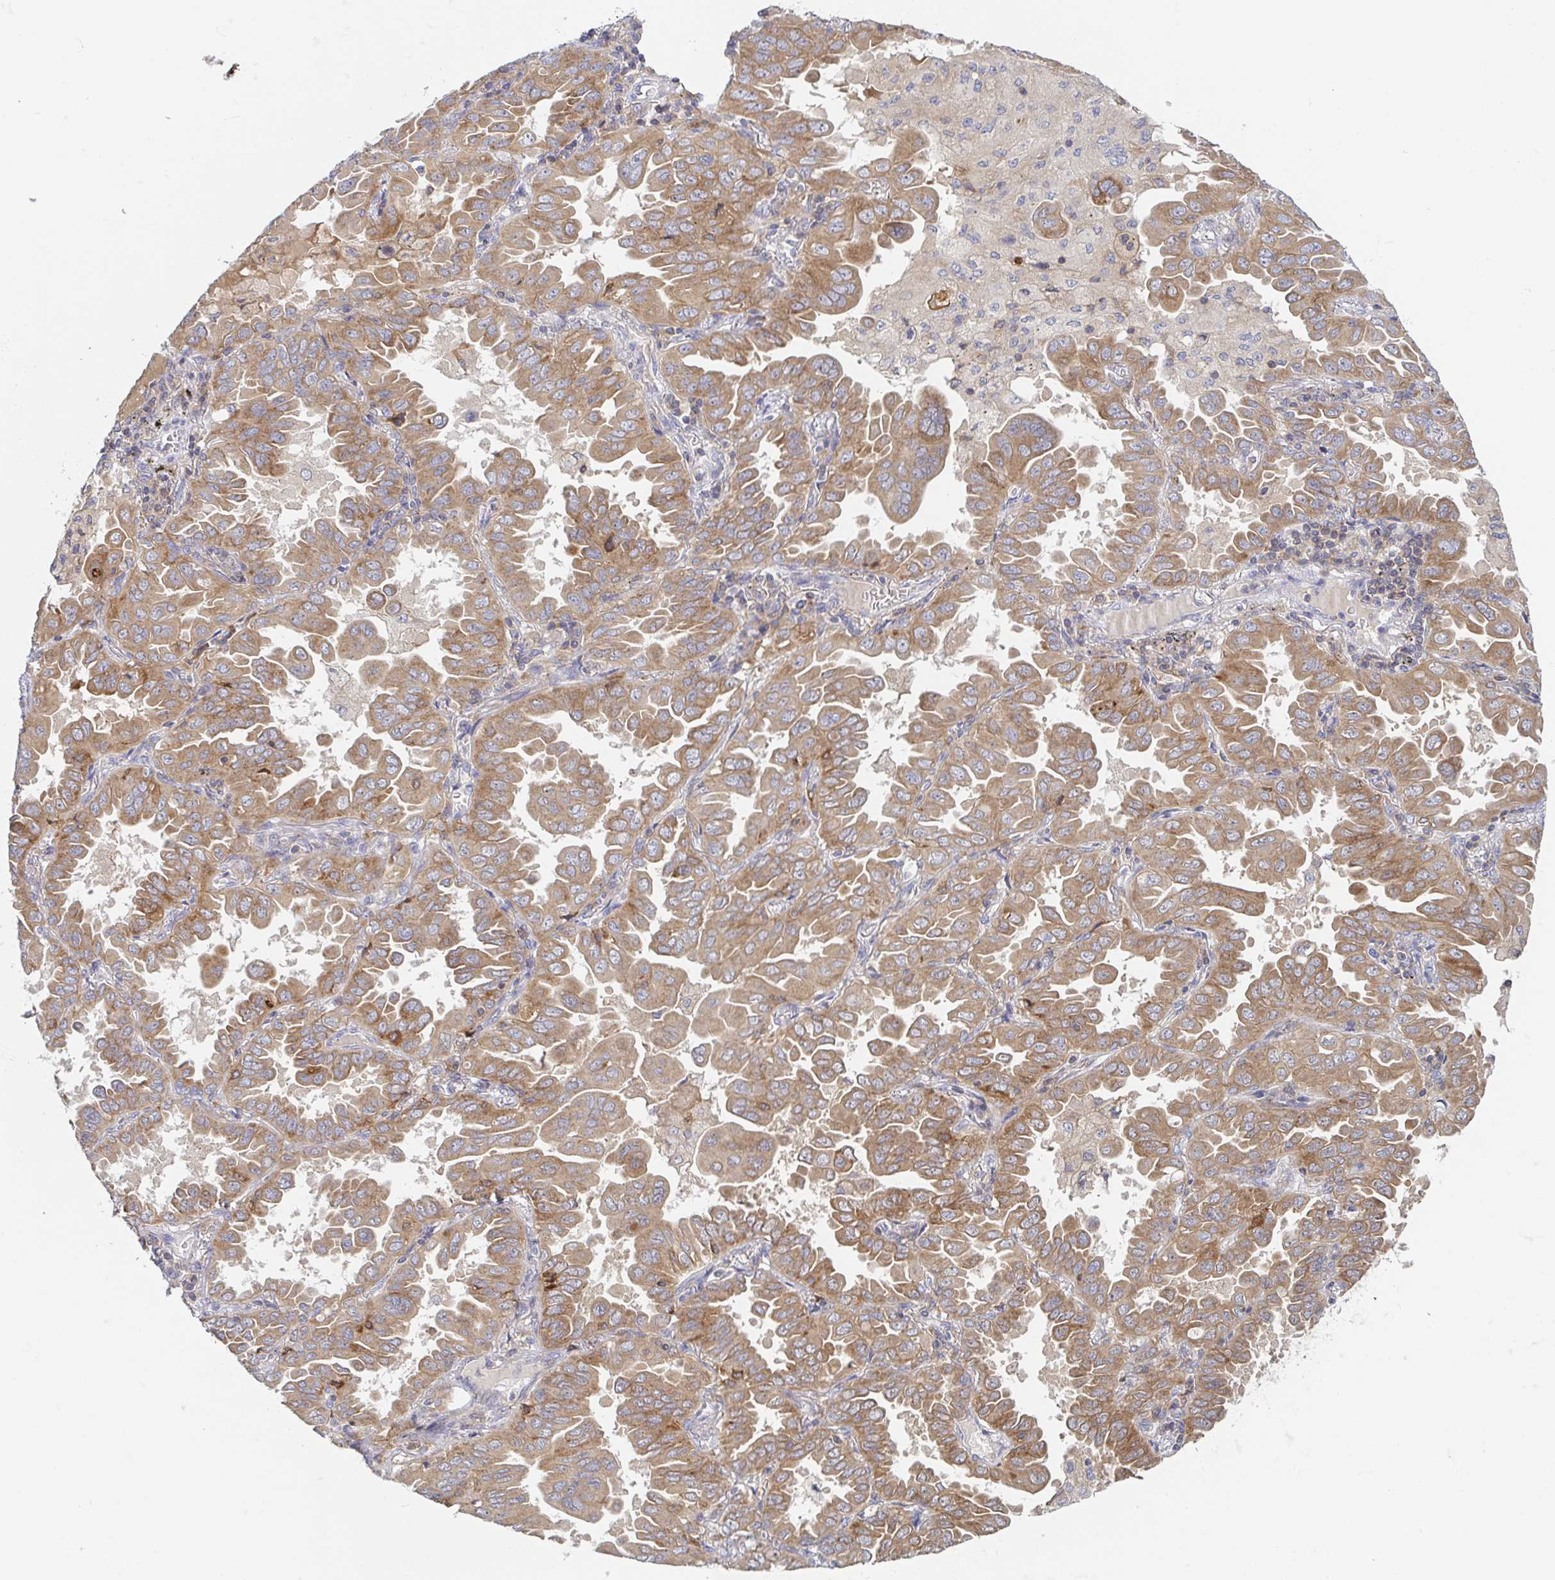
{"staining": {"intensity": "moderate", "quantity": ">75%", "location": "cytoplasmic/membranous"}, "tissue": "lung cancer", "cell_type": "Tumor cells", "image_type": "cancer", "snomed": [{"axis": "morphology", "description": "Adenocarcinoma, NOS"}, {"axis": "topography", "description": "Lung"}], "caption": "Immunohistochemical staining of adenocarcinoma (lung) displays medium levels of moderate cytoplasmic/membranous protein staining in approximately >75% of tumor cells.", "gene": "TUFT1", "patient": {"sex": "male", "age": 64}}